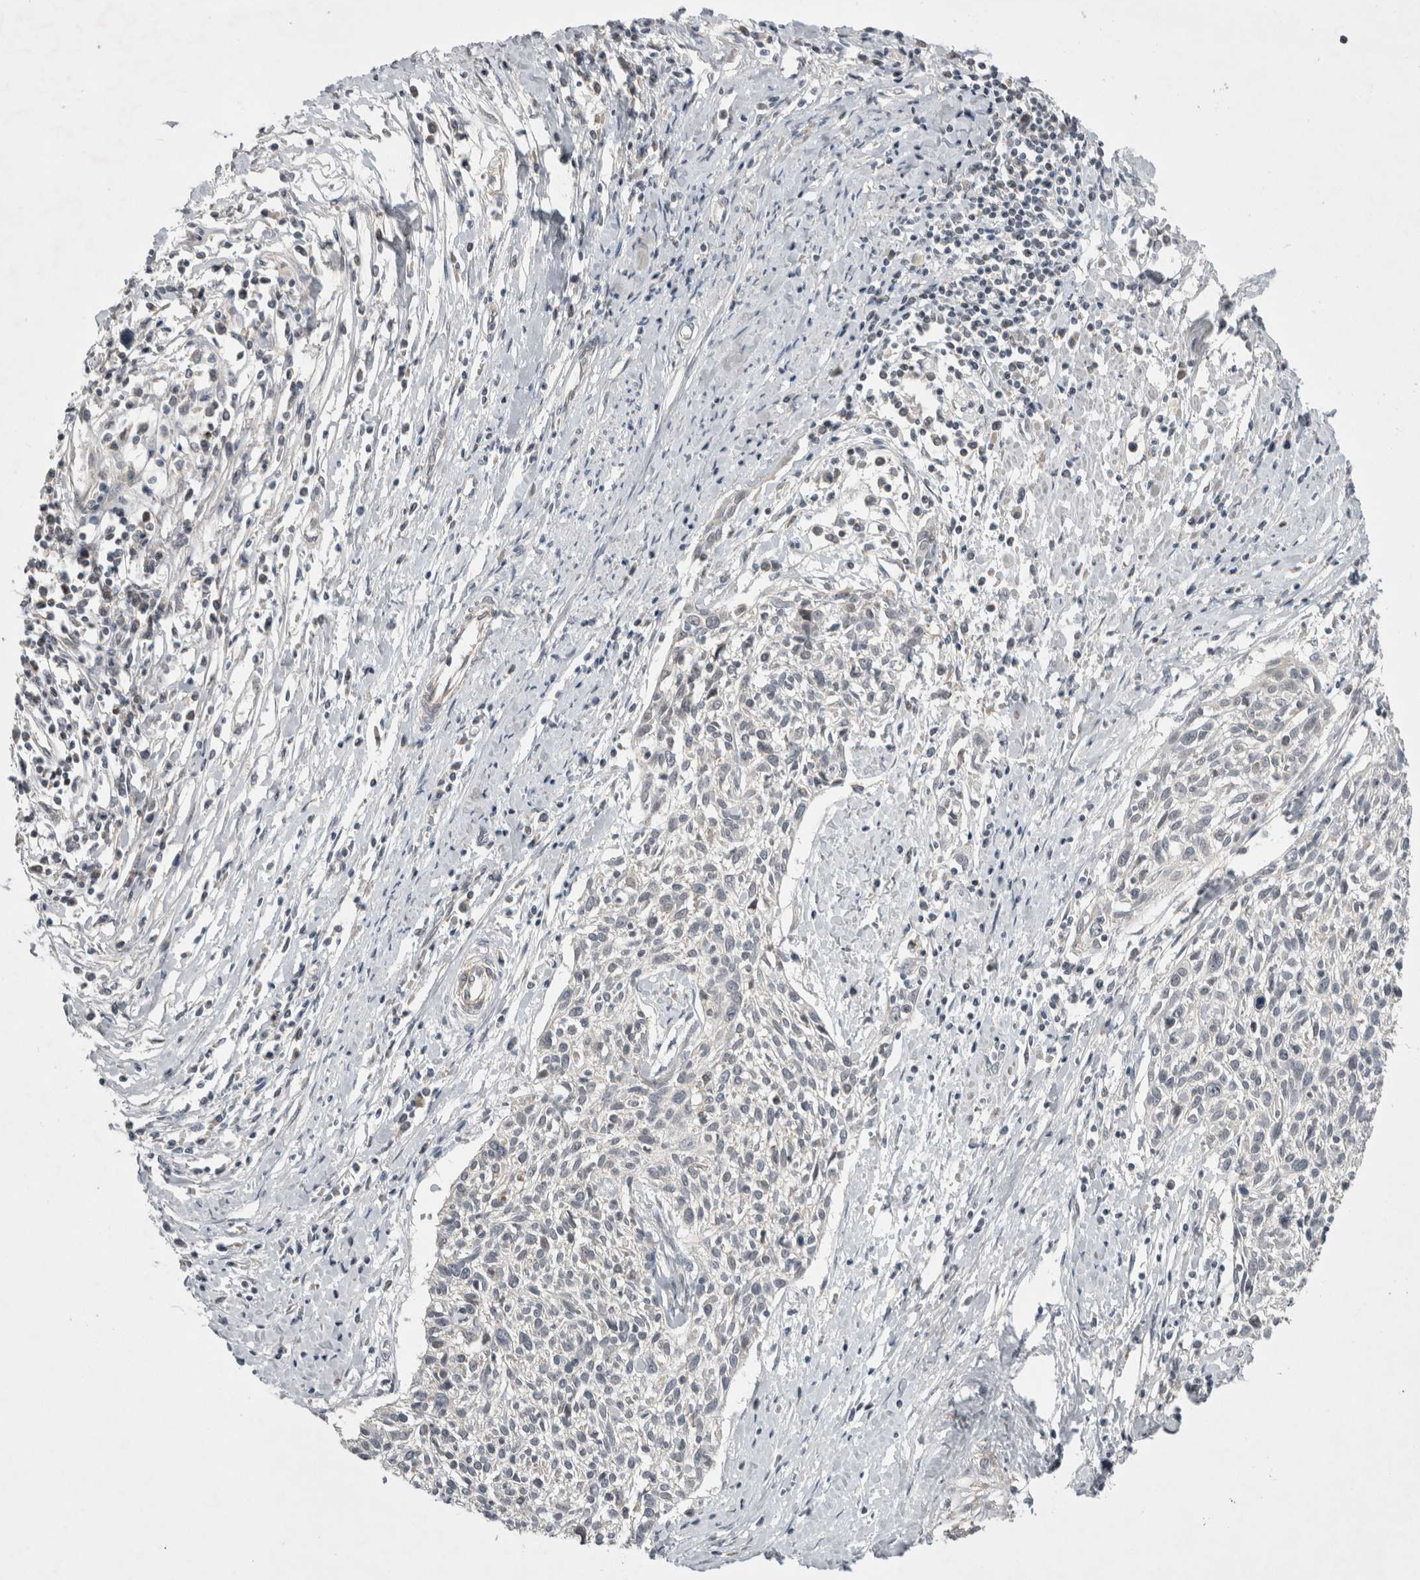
{"staining": {"intensity": "negative", "quantity": "none", "location": "none"}, "tissue": "cervical cancer", "cell_type": "Tumor cells", "image_type": "cancer", "snomed": [{"axis": "morphology", "description": "Squamous cell carcinoma, NOS"}, {"axis": "topography", "description": "Cervix"}], "caption": "Tumor cells are negative for brown protein staining in cervical cancer (squamous cell carcinoma).", "gene": "KCNIP1", "patient": {"sex": "female", "age": 51}}